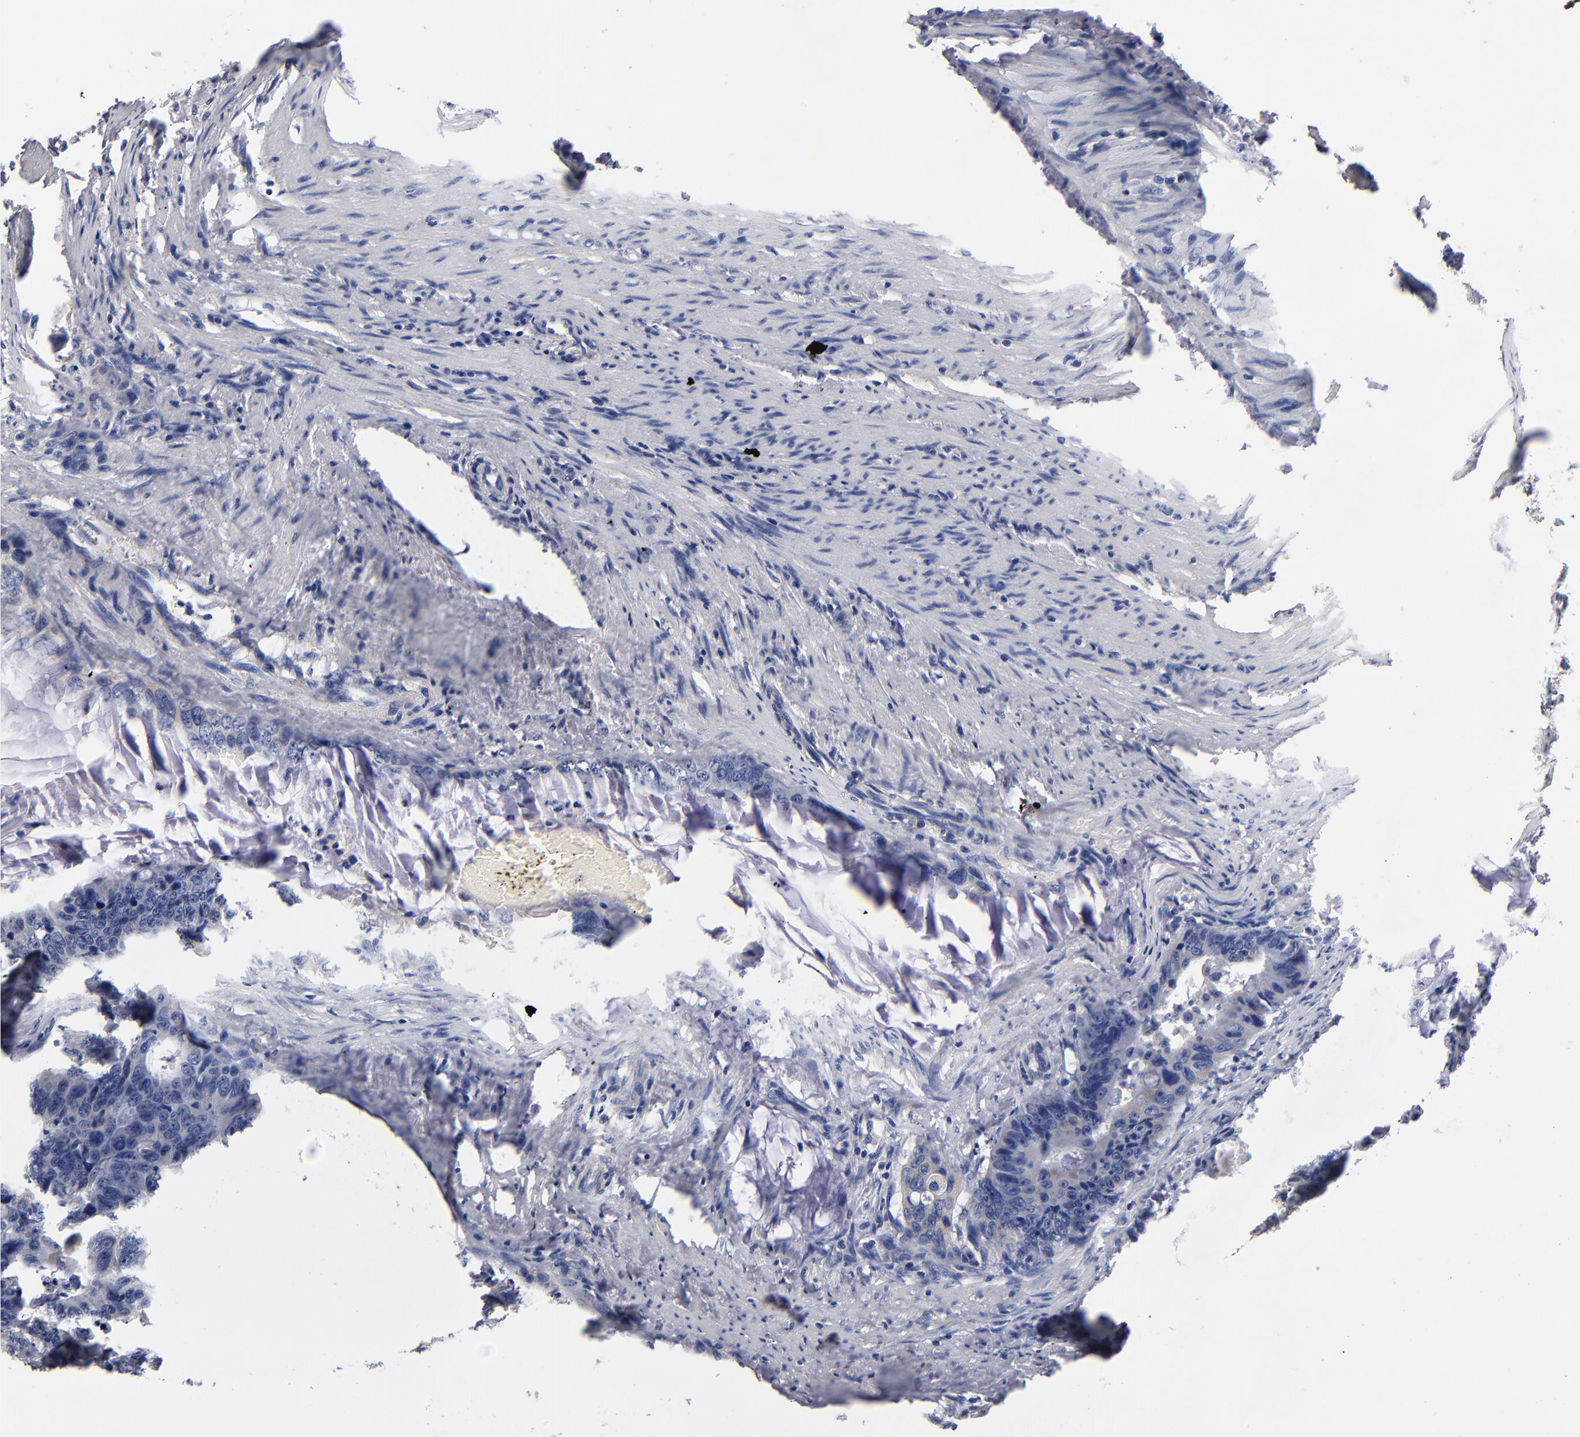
{"staining": {"intensity": "weak", "quantity": "<25%", "location": "cytoplasmic/membranous"}, "tissue": "colorectal cancer", "cell_type": "Tumor cells", "image_type": "cancer", "snomed": [{"axis": "morphology", "description": "Adenocarcinoma, NOS"}, {"axis": "topography", "description": "Colon"}], "caption": "Image shows no significant protein staining in tumor cells of colorectal adenocarcinoma.", "gene": "ODF2", "patient": {"sex": "female", "age": 55}}